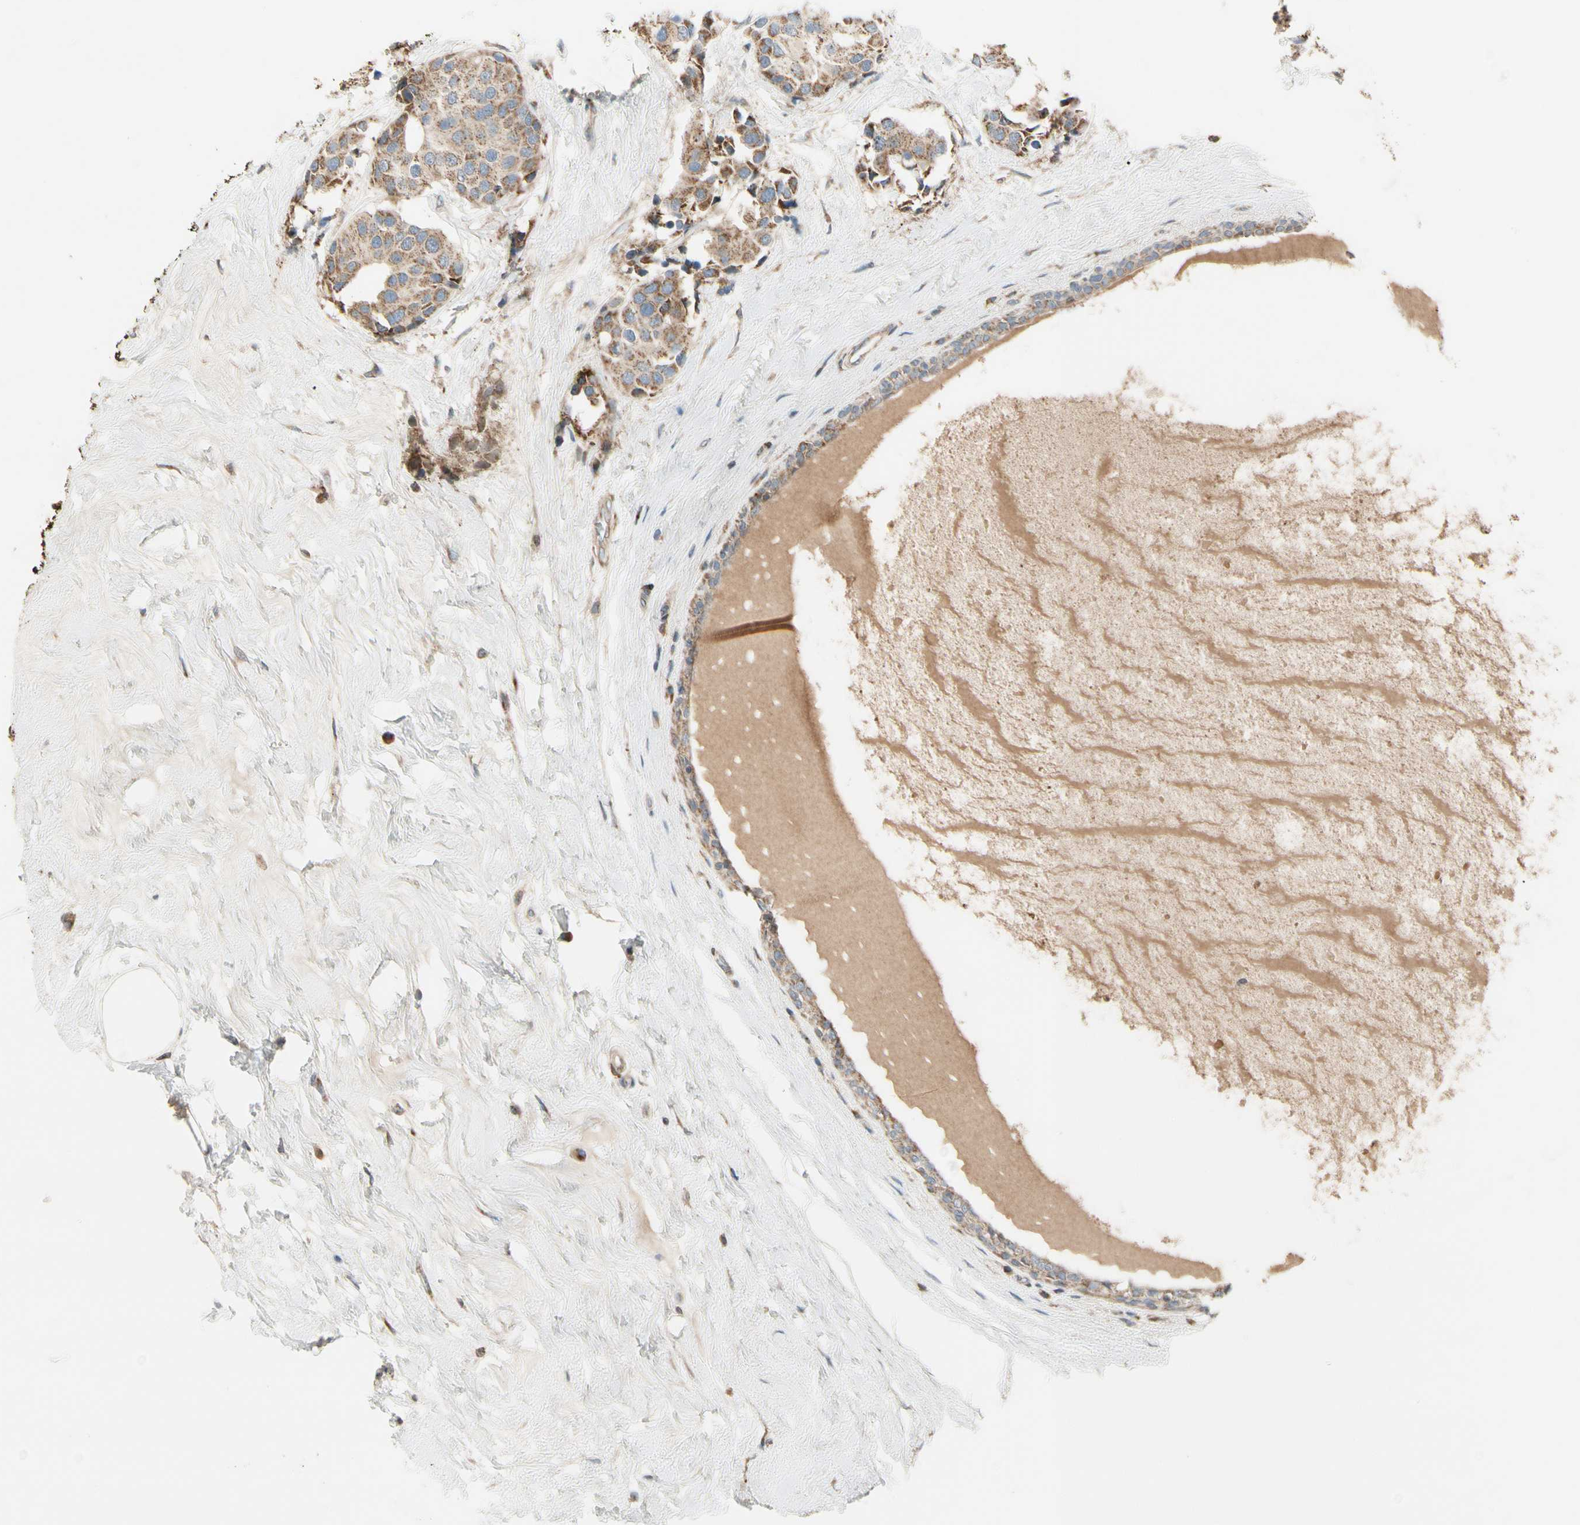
{"staining": {"intensity": "moderate", "quantity": ">75%", "location": "cytoplasmic/membranous"}, "tissue": "breast cancer", "cell_type": "Tumor cells", "image_type": "cancer", "snomed": [{"axis": "morphology", "description": "Normal tissue, NOS"}, {"axis": "morphology", "description": "Duct carcinoma"}, {"axis": "topography", "description": "Breast"}], "caption": "Protein staining of breast intraductal carcinoma tissue reveals moderate cytoplasmic/membranous expression in about >75% of tumor cells. (DAB (3,3'-diaminobenzidine) IHC, brown staining for protein, blue staining for nuclei).", "gene": "MRPL9", "patient": {"sex": "female", "age": 39}}